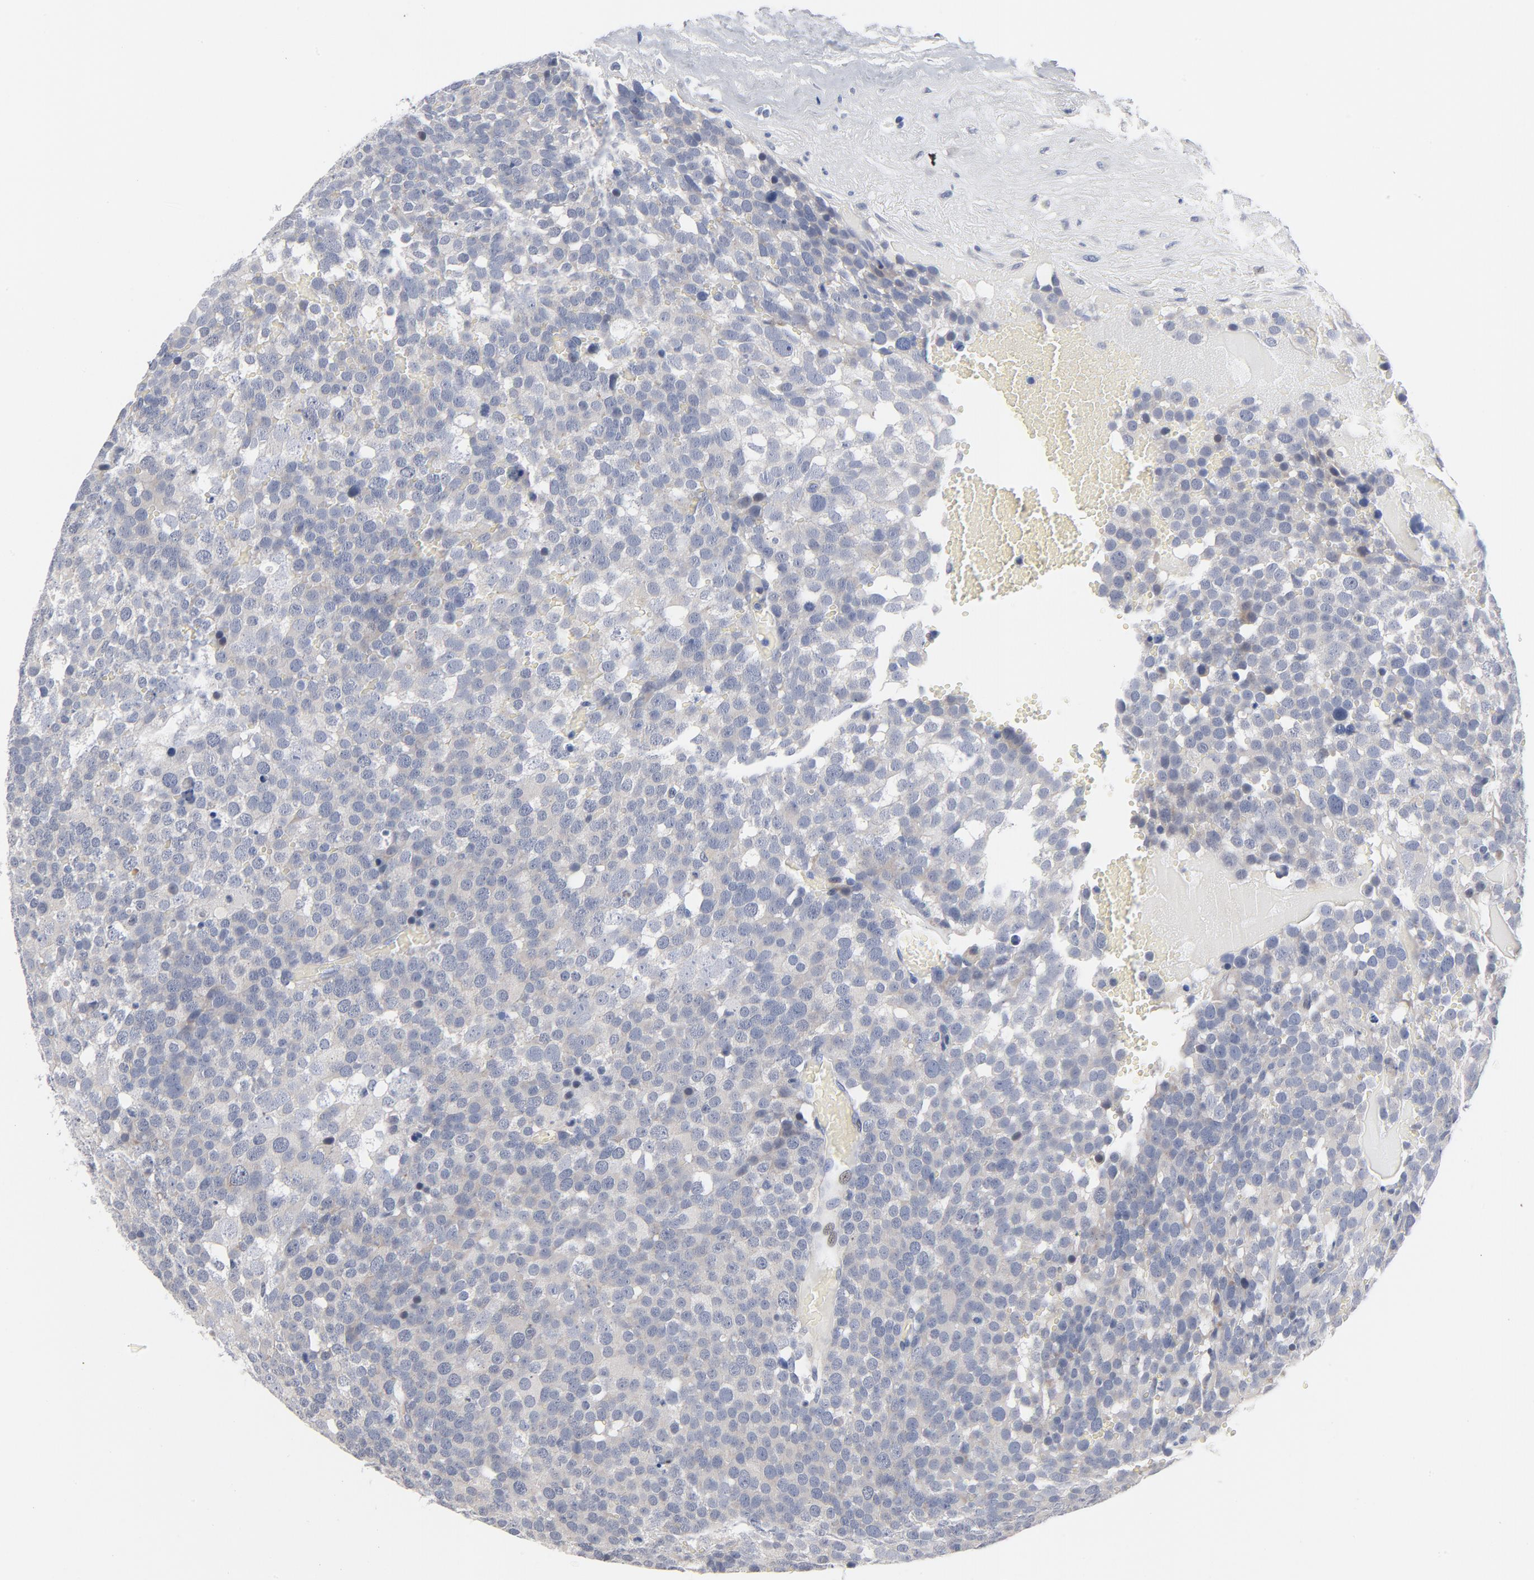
{"staining": {"intensity": "negative", "quantity": "none", "location": "none"}, "tissue": "testis cancer", "cell_type": "Tumor cells", "image_type": "cancer", "snomed": [{"axis": "morphology", "description": "Seminoma, NOS"}, {"axis": "topography", "description": "Testis"}], "caption": "IHC of testis cancer (seminoma) shows no expression in tumor cells.", "gene": "KCNK13", "patient": {"sex": "male", "age": 71}}